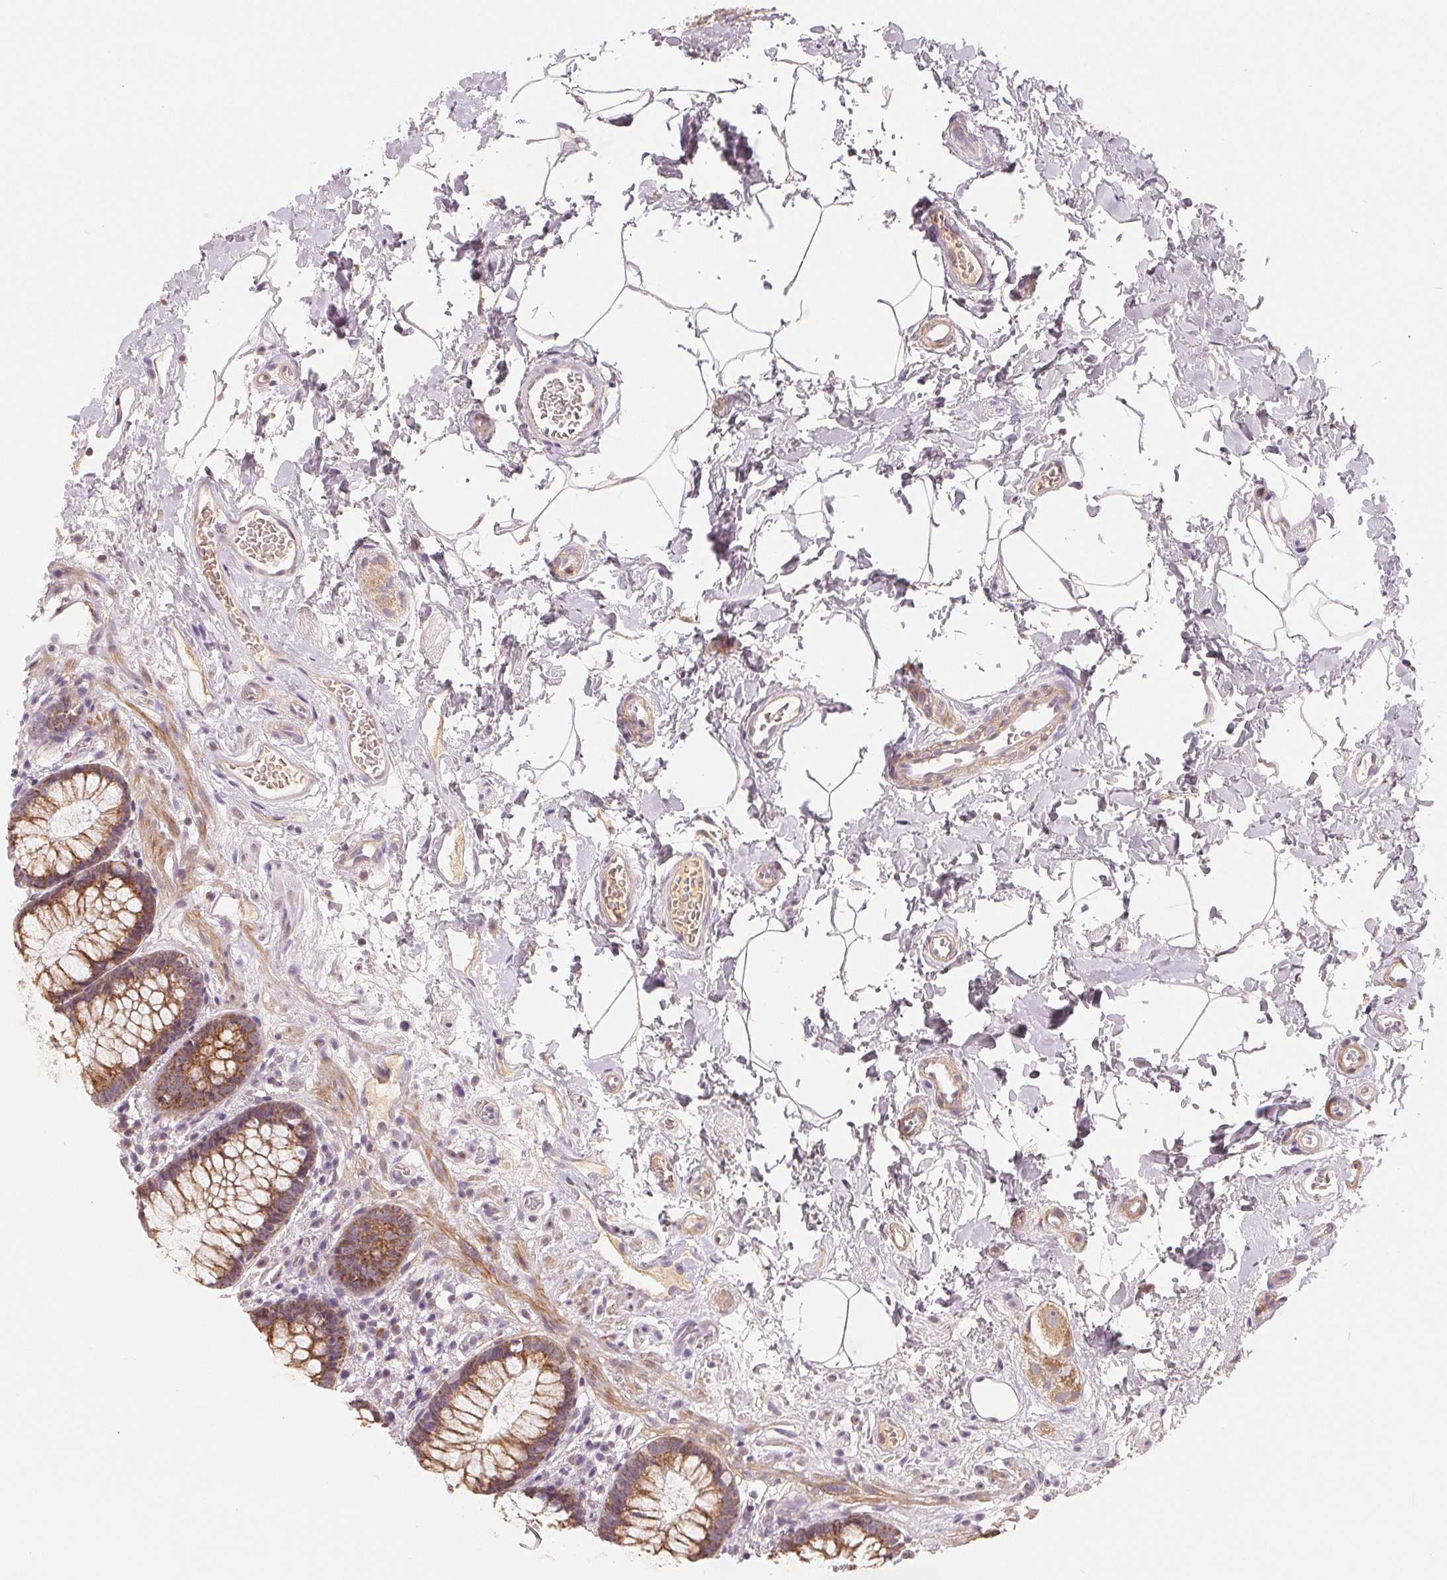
{"staining": {"intensity": "moderate", "quantity": ">75%", "location": "cytoplasmic/membranous"}, "tissue": "rectum", "cell_type": "Glandular cells", "image_type": "normal", "snomed": [{"axis": "morphology", "description": "Normal tissue, NOS"}, {"axis": "topography", "description": "Rectum"}], "caption": "Protein analysis of benign rectum demonstrates moderate cytoplasmic/membranous positivity in about >75% of glandular cells.", "gene": "GHITM", "patient": {"sex": "female", "age": 62}}